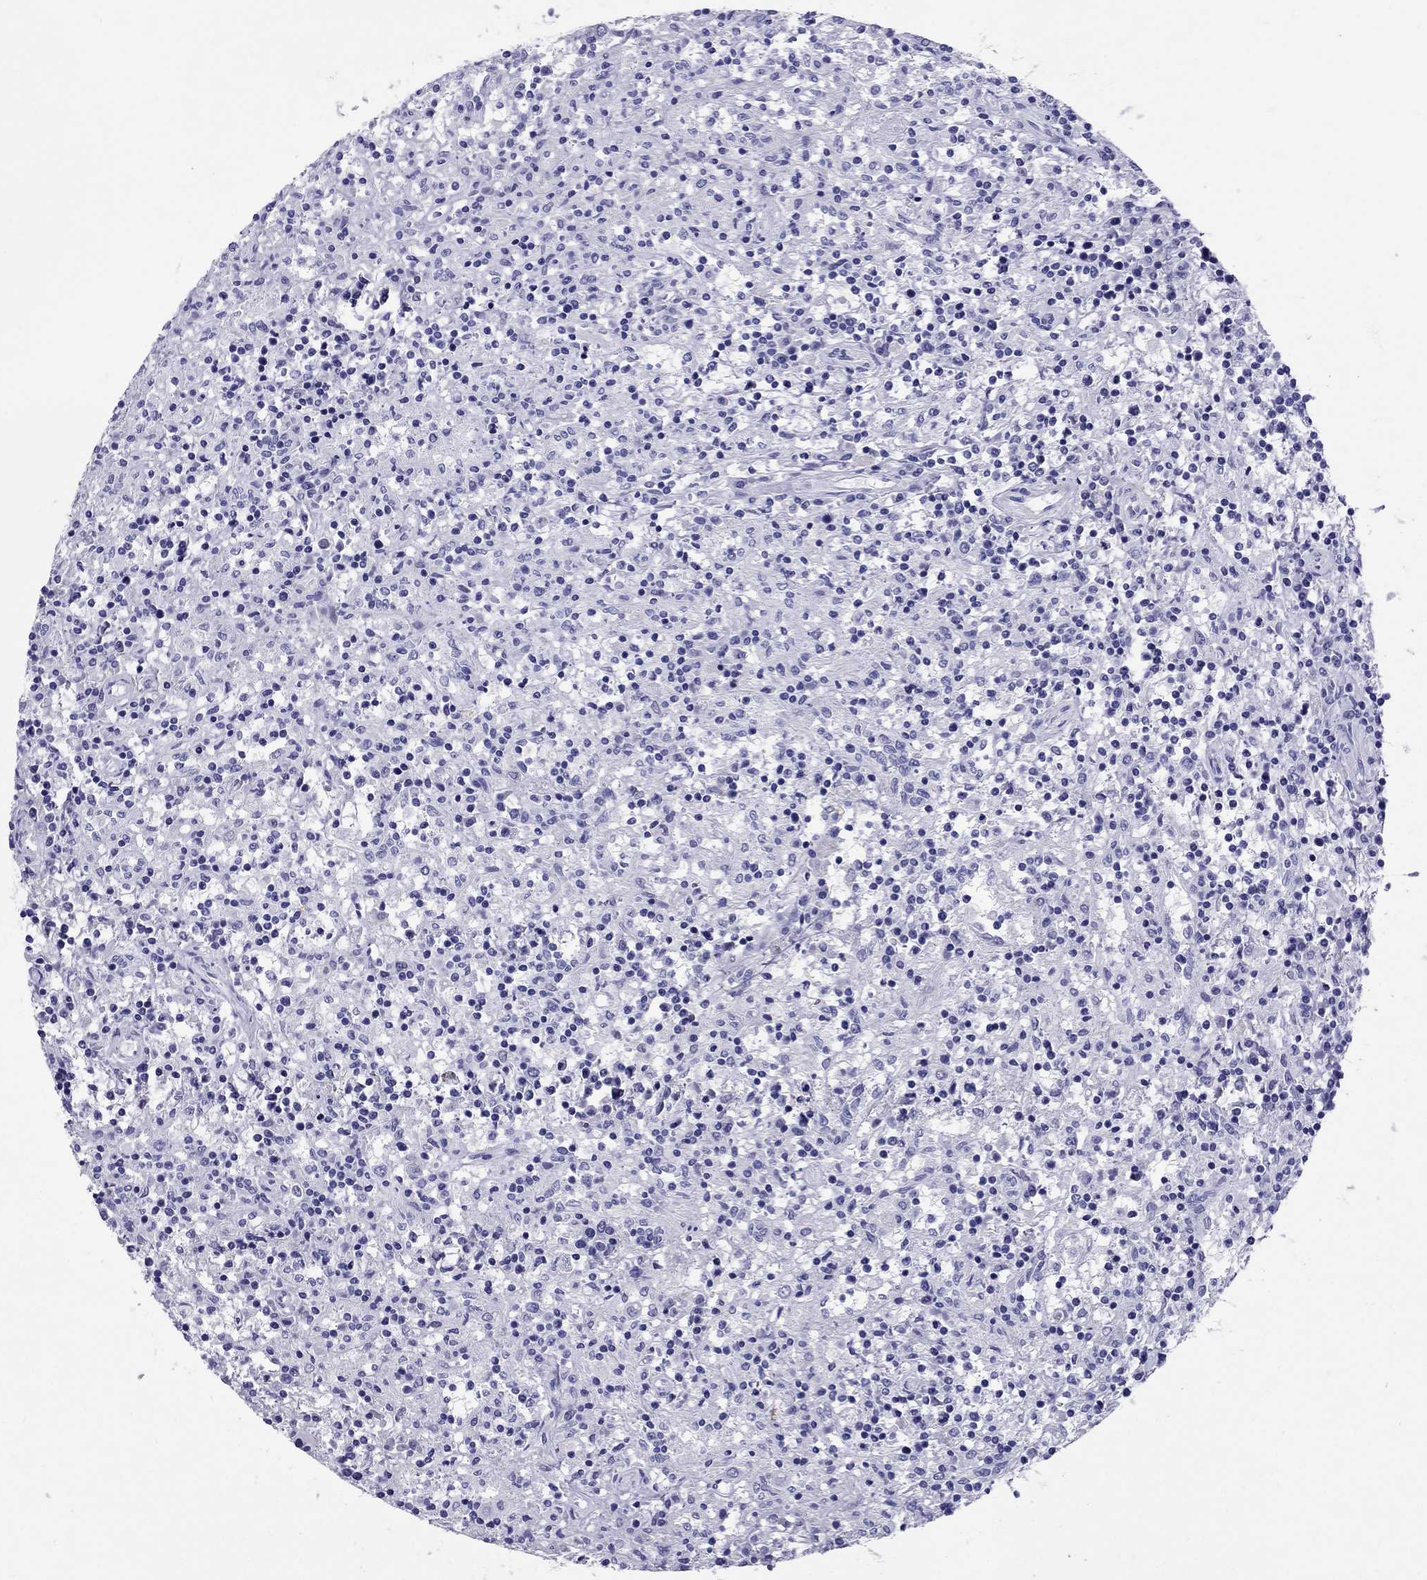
{"staining": {"intensity": "negative", "quantity": "none", "location": "none"}, "tissue": "lymphoma", "cell_type": "Tumor cells", "image_type": "cancer", "snomed": [{"axis": "morphology", "description": "Malignant lymphoma, non-Hodgkin's type, Low grade"}, {"axis": "topography", "description": "Spleen"}], "caption": "Histopathology image shows no significant protein expression in tumor cells of lymphoma. The staining is performed using DAB brown chromogen with nuclei counter-stained in using hematoxylin.", "gene": "AVPR1B", "patient": {"sex": "male", "age": 62}}